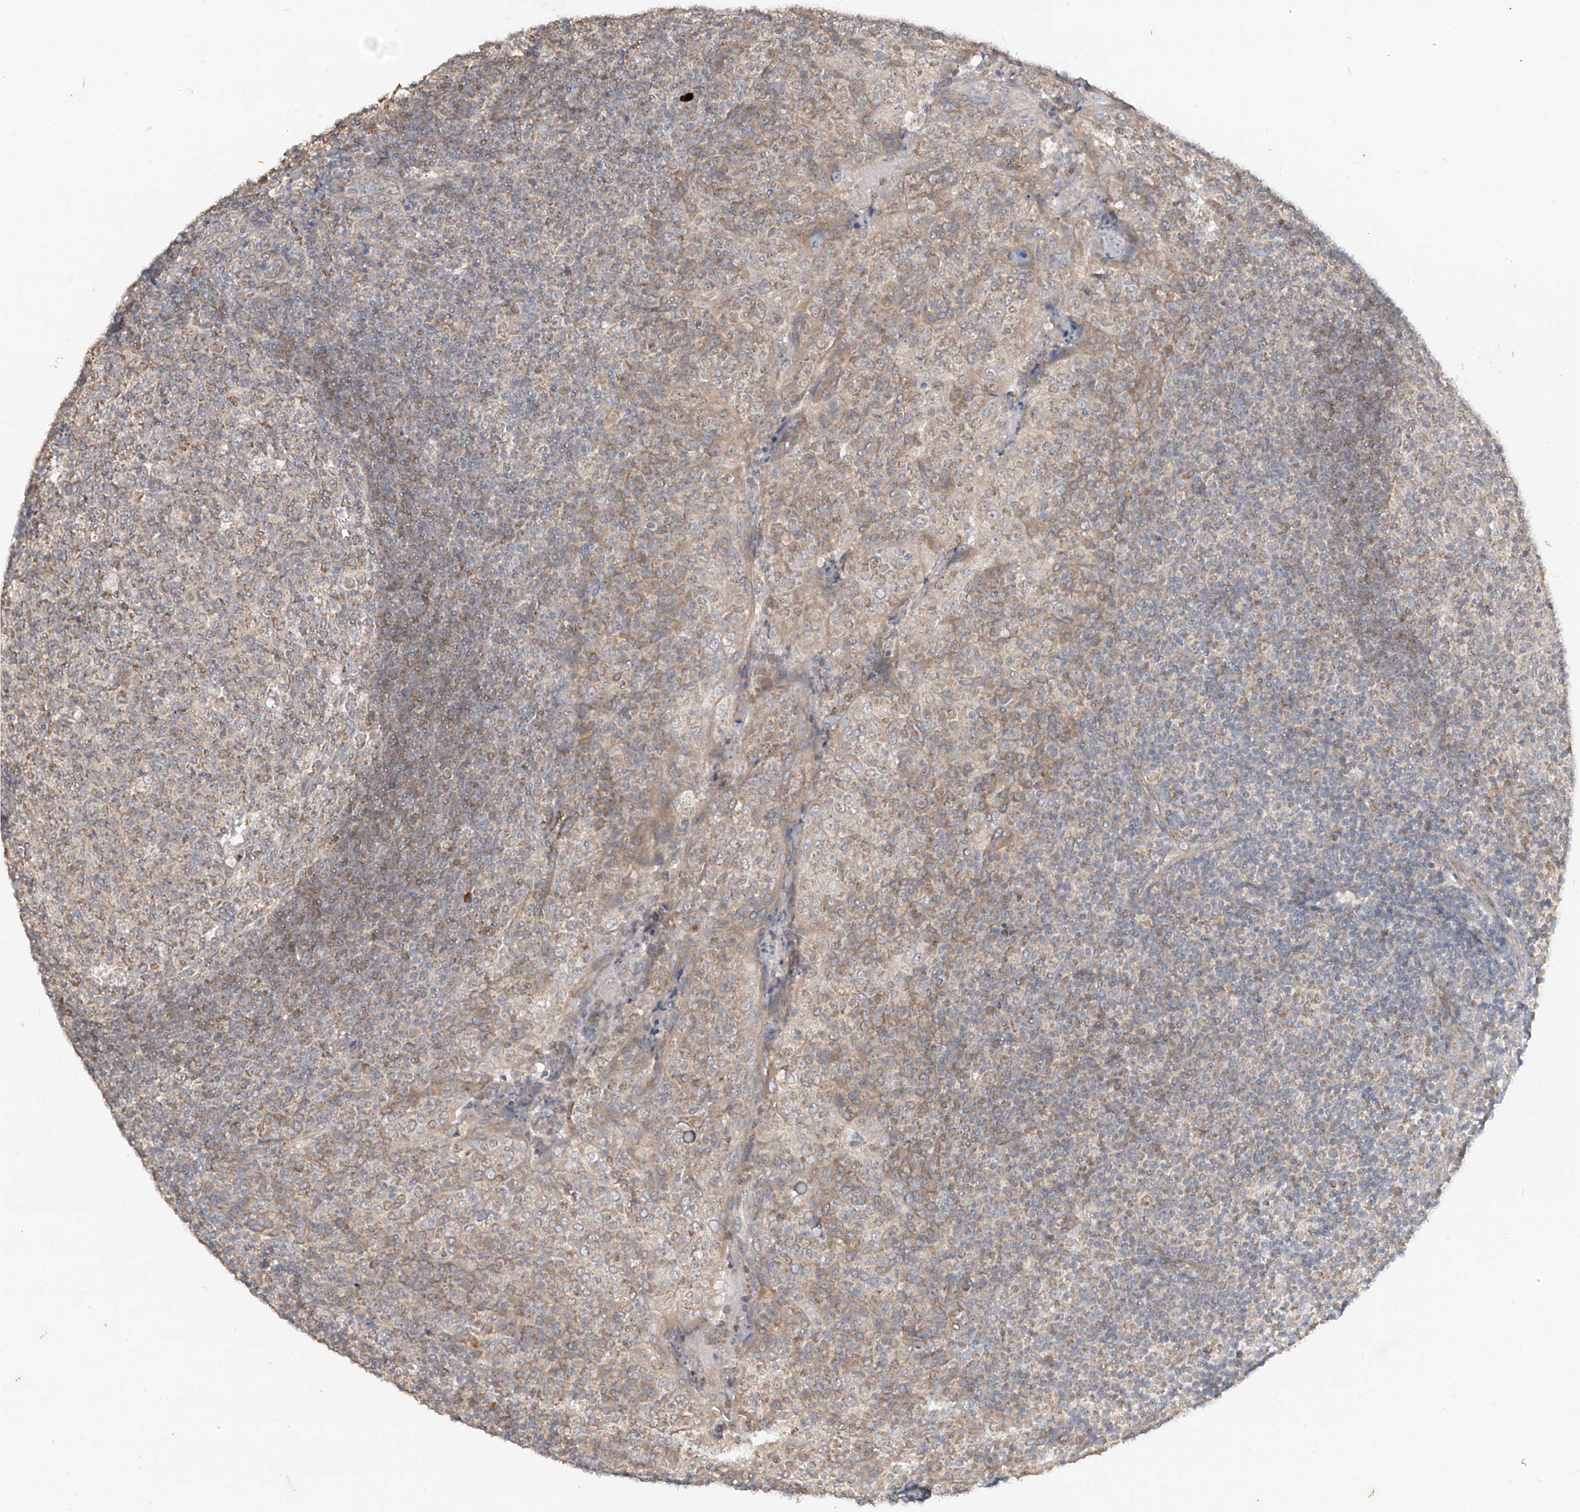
{"staining": {"intensity": "moderate", "quantity": "25%-75%", "location": "cytoplasmic/membranous"}, "tissue": "tonsil", "cell_type": "Germinal center cells", "image_type": "normal", "snomed": [{"axis": "morphology", "description": "Normal tissue, NOS"}, {"axis": "topography", "description": "Tonsil"}], "caption": "Germinal center cells reveal medium levels of moderate cytoplasmic/membranous positivity in approximately 25%-75% of cells in benign human tonsil.", "gene": "MTUS2", "patient": {"sex": "female", "age": 19}}